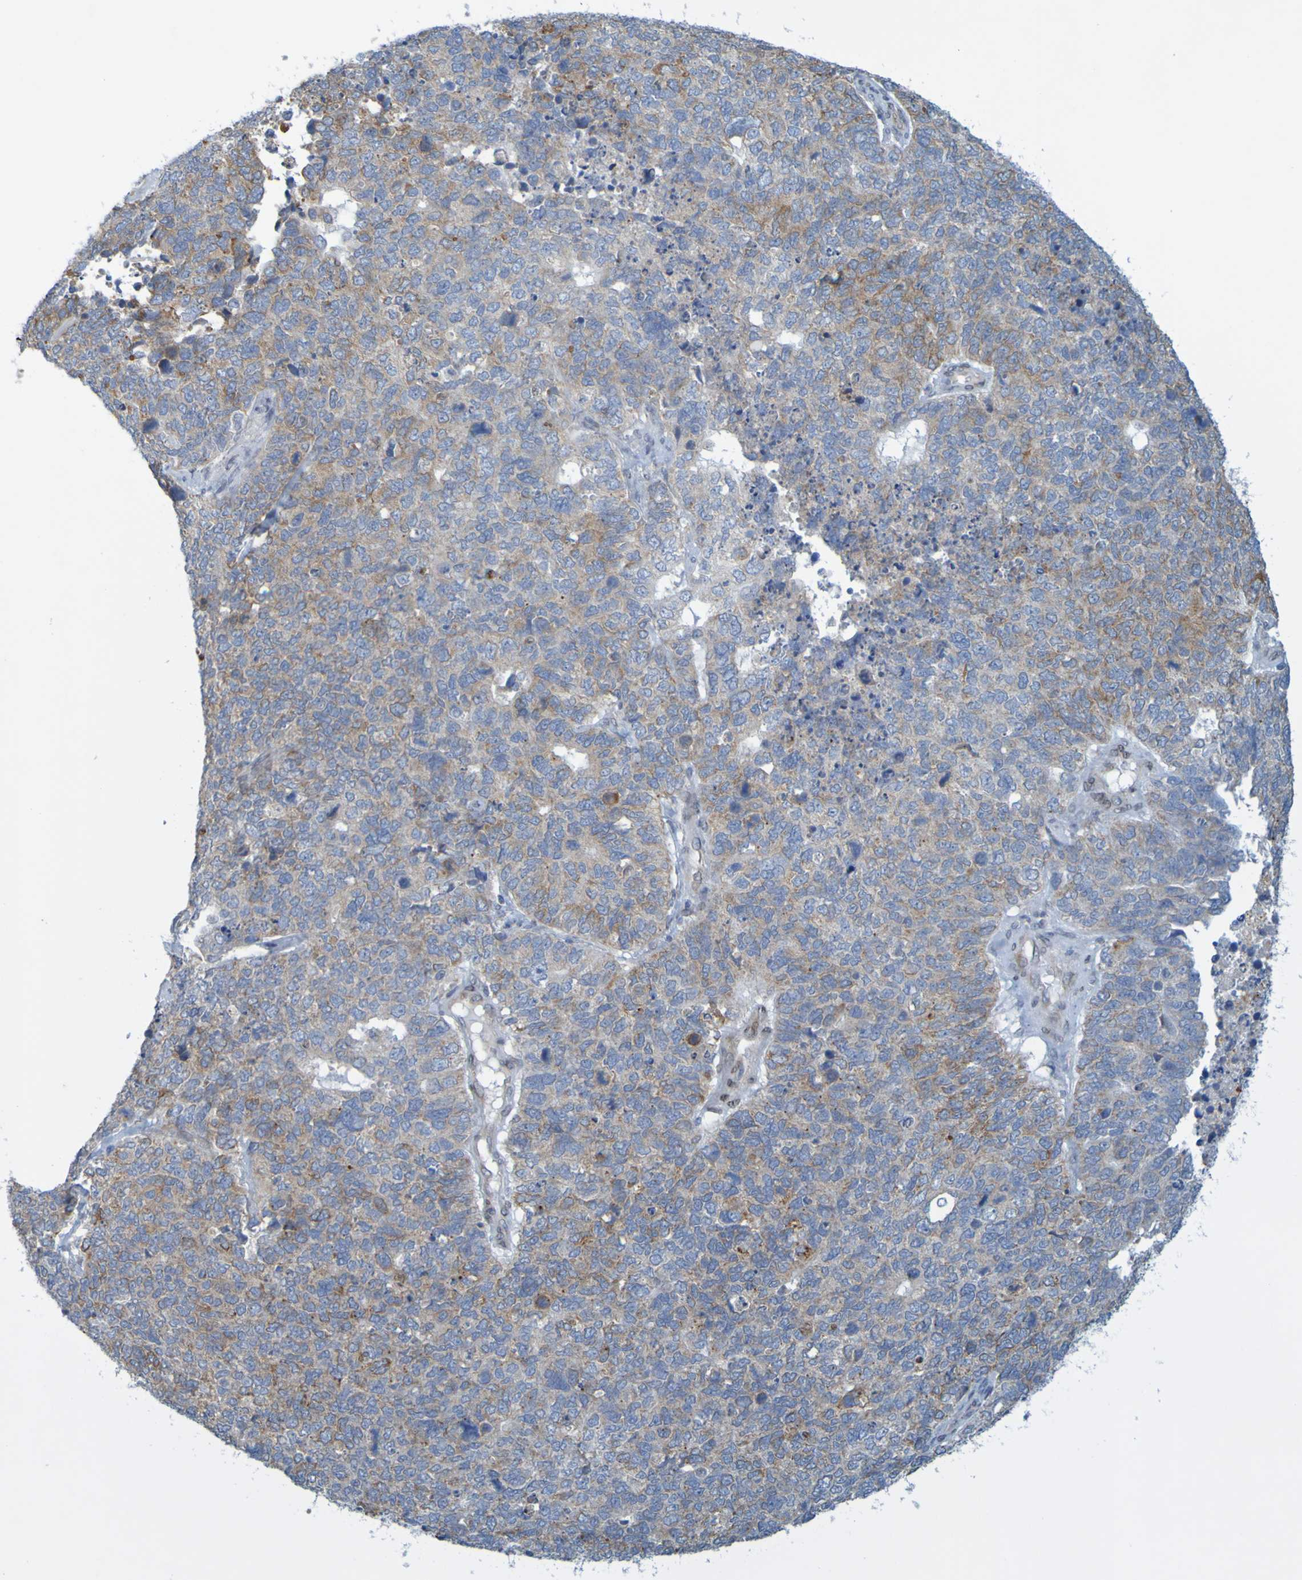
{"staining": {"intensity": "moderate", "quantity": ">75%", "location": "cytoplasmic/membranous"}, "tissue": "cervical cancer", "cell_type": "Tumor cells", "image_type": "cancer", "snomed": [{"axis": "morphology", "description": "Squamous cell carcinoma, NOS"}, {"axis": "topography", "description": "Cervix"}], "caption": "Tumor cells demonstrate medium levels of moderate cytoplasmic/membranous staining in approximately >75% of cells in cervical cancer. (brown staining indicates protein expression, while blue staining denotes nuclei).", "gene": "MAG", "patient": {"sex": "female", "age": 63}}